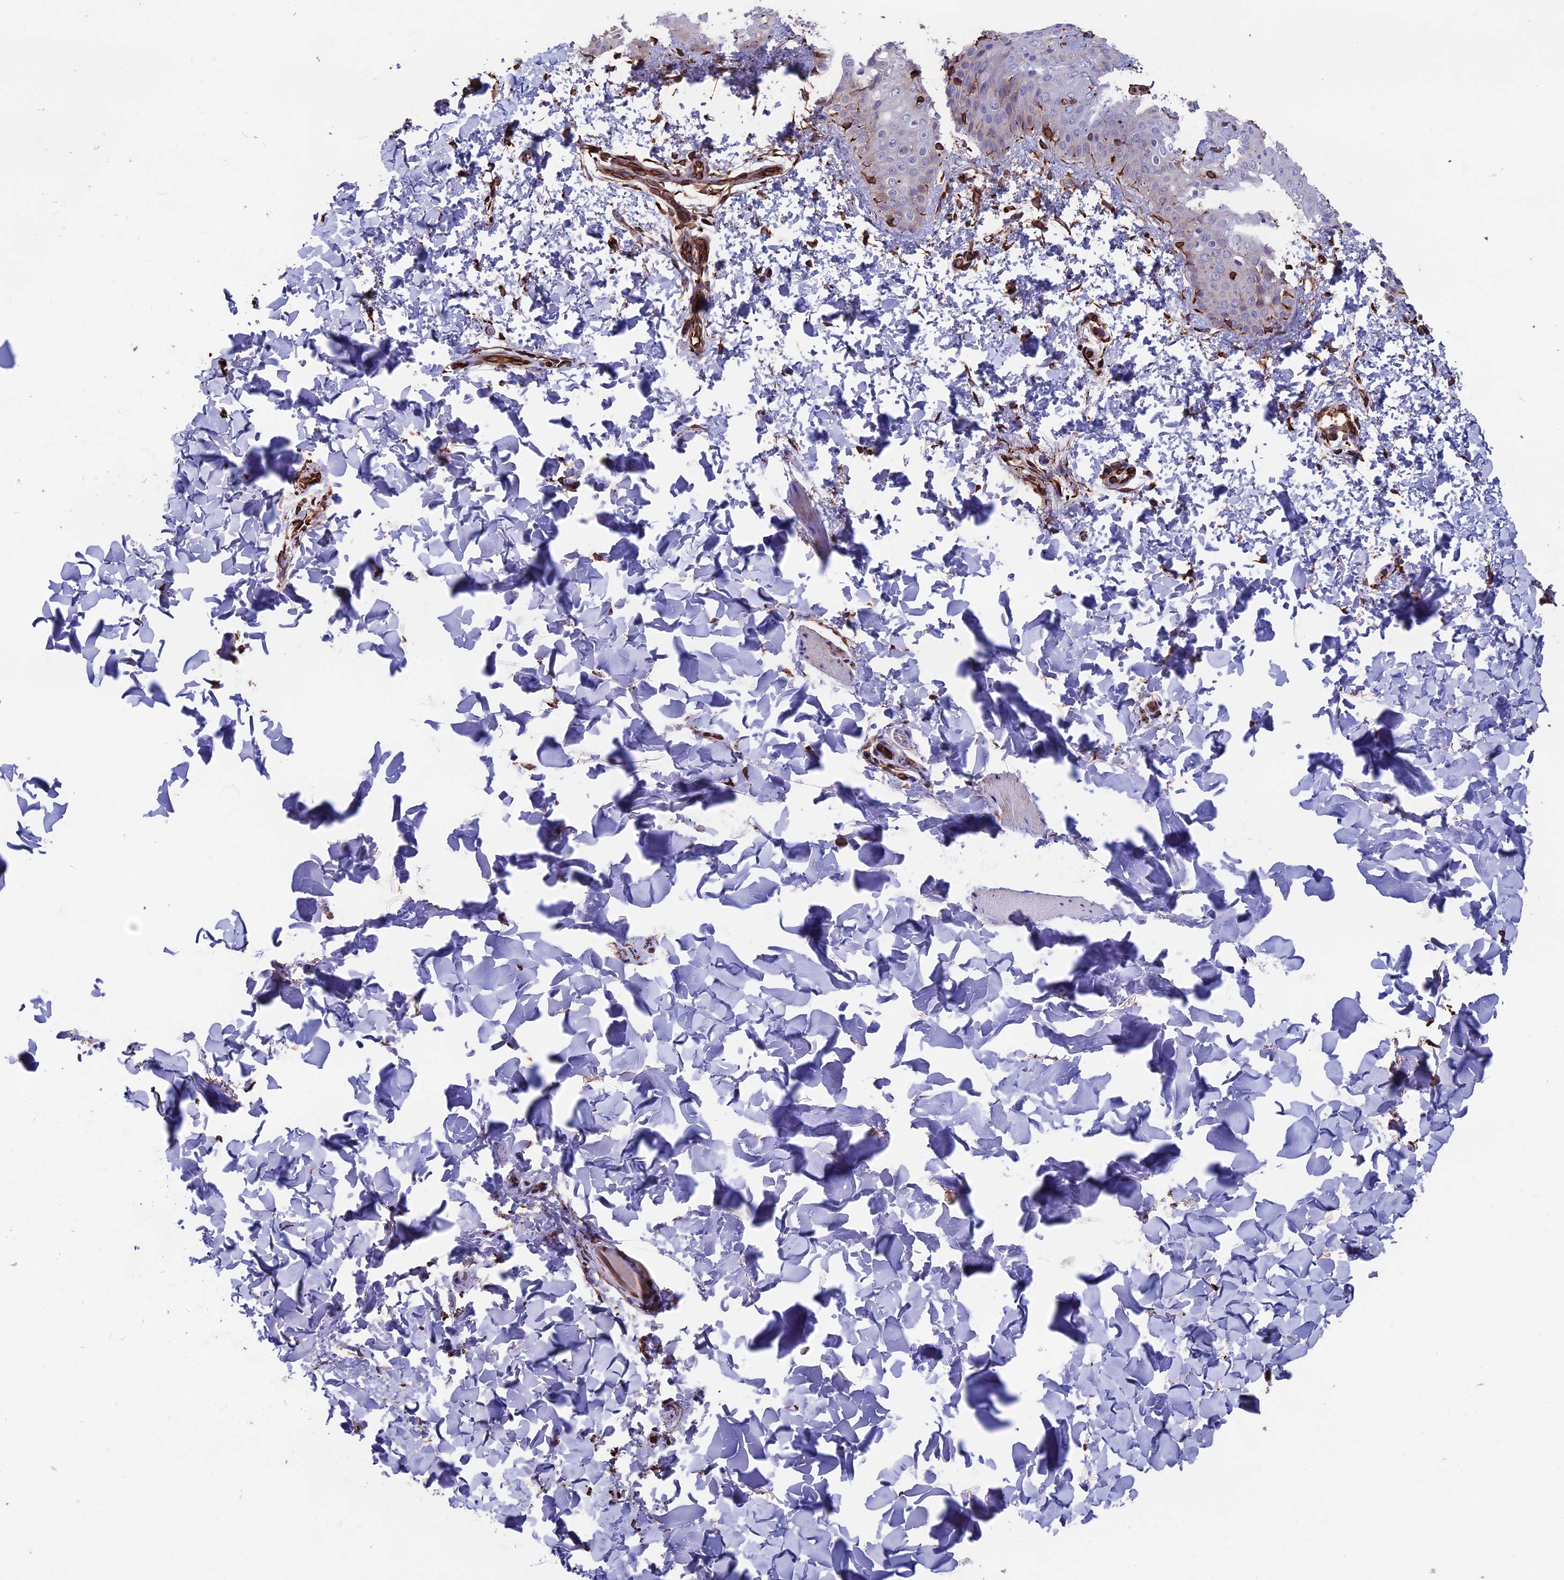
{"staining": {"intensity": "strong", "quantity": ">75%", "location": "cytoplasmic/membranous"}, "tissue": "skin", "cell_type": "Fibroblasts", "image_type": "normal", "snomed": [{"axis": "morphology", "description": "Normal tissue, NOS"}, {"axis": "topography", "description": "Skin"}], "caption": "This is an image of IHC staining of normal skin, which shows strong positivity in the cytoplasmic/membranous of fibroblasts.", "gene": "SEH1L", "patient": {"sex": "male", "age": 36}}